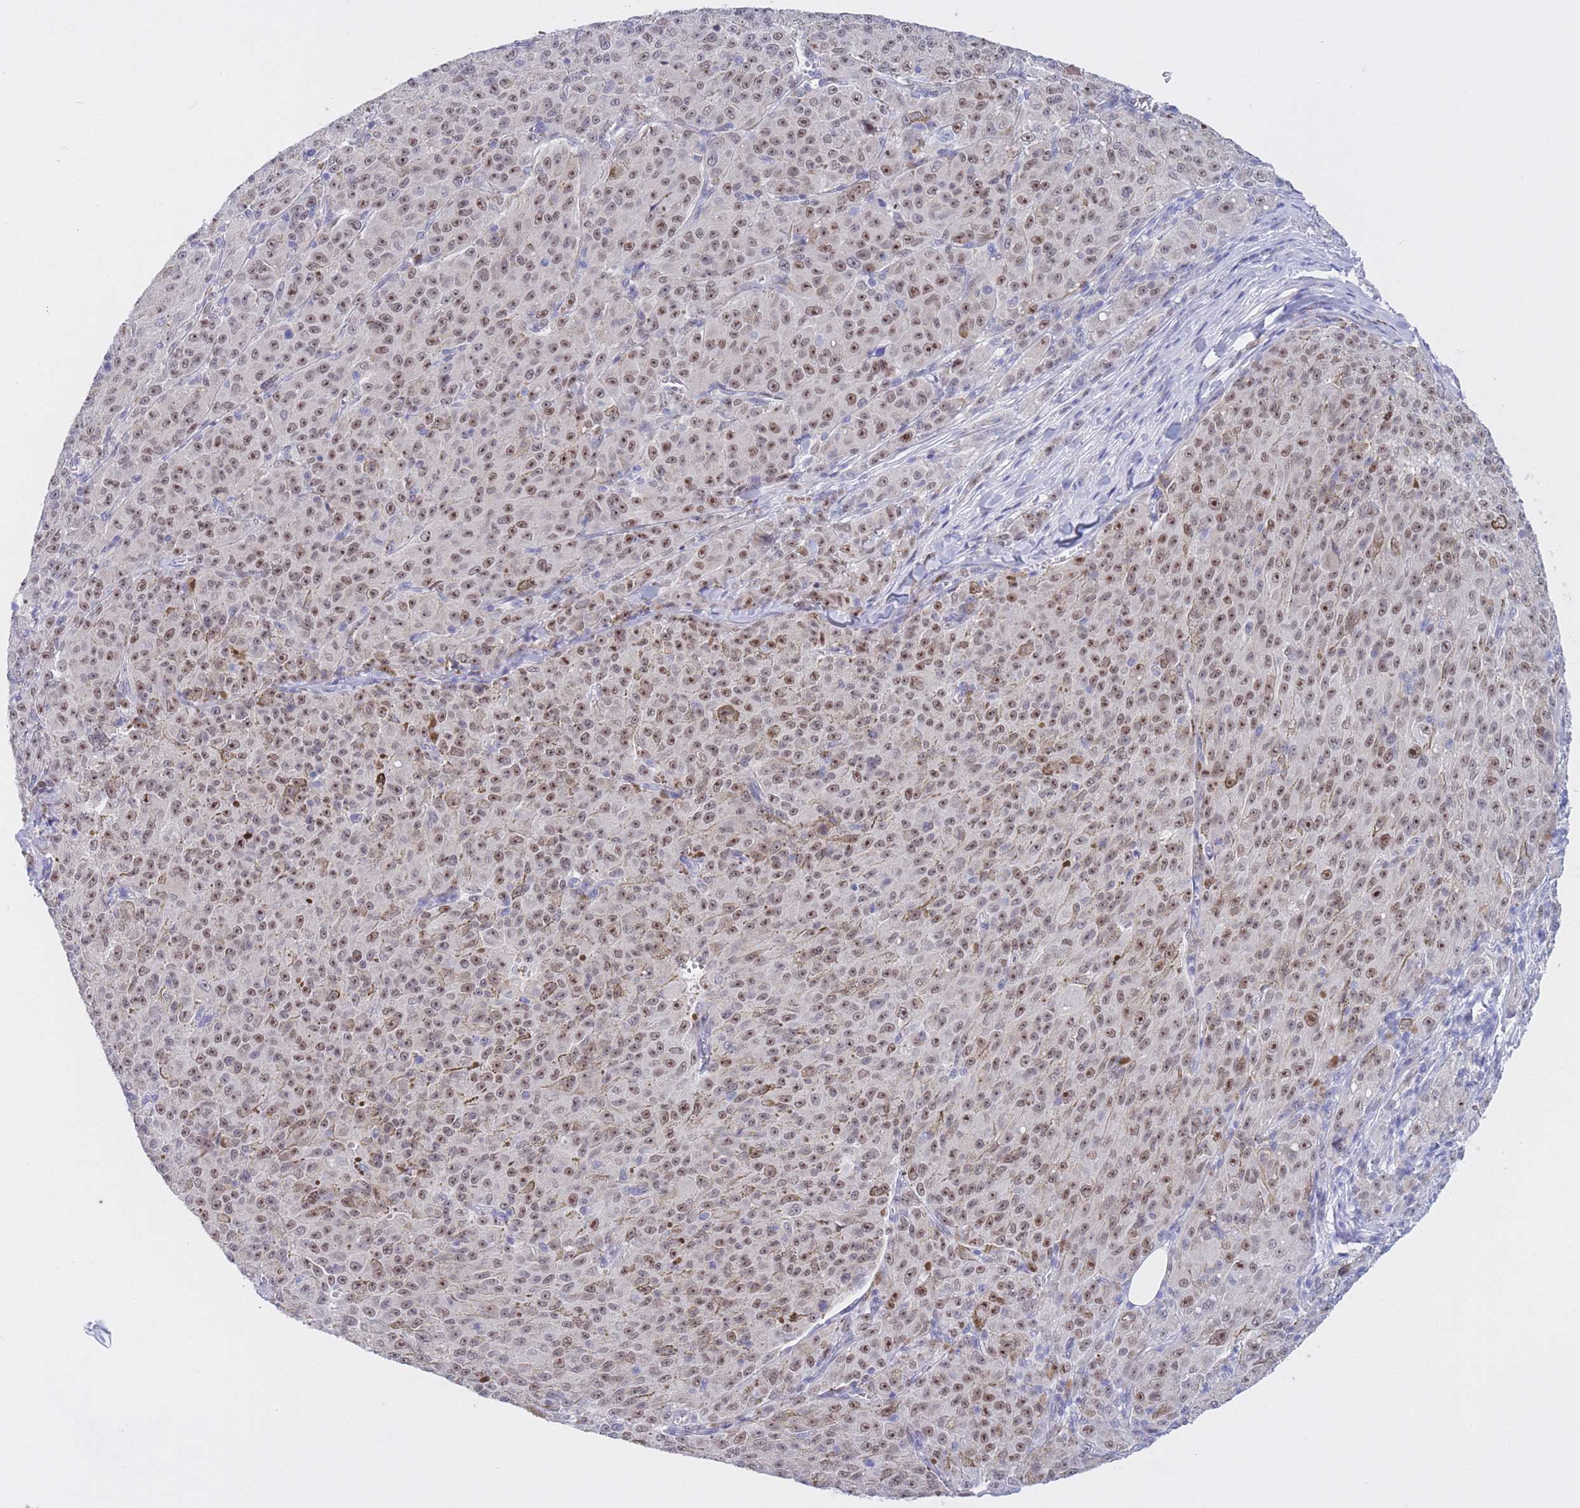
{"staining": {"intensity": "moderate", "quantity": "25%-75%", "location": "nuclear"}, "tissue": "melanoma", "cell_type": "Tumor cells", "image_type": "cancer", "snomed": [{"axis": "morphology", "description": "Malignant melanoma, NOS"}, {"axis": "topography", "description": "Skin"}], "caption": "Immunohistochemical staining of human malignant melanoma shows medium levels of moderate nuclear protein staining in about 25%-75% of tumor cells. The protein is shown in brown color, while the nuclei are stained blue.", "gene": "BOP1", "patient": {"sex": "female", "age": 52}}